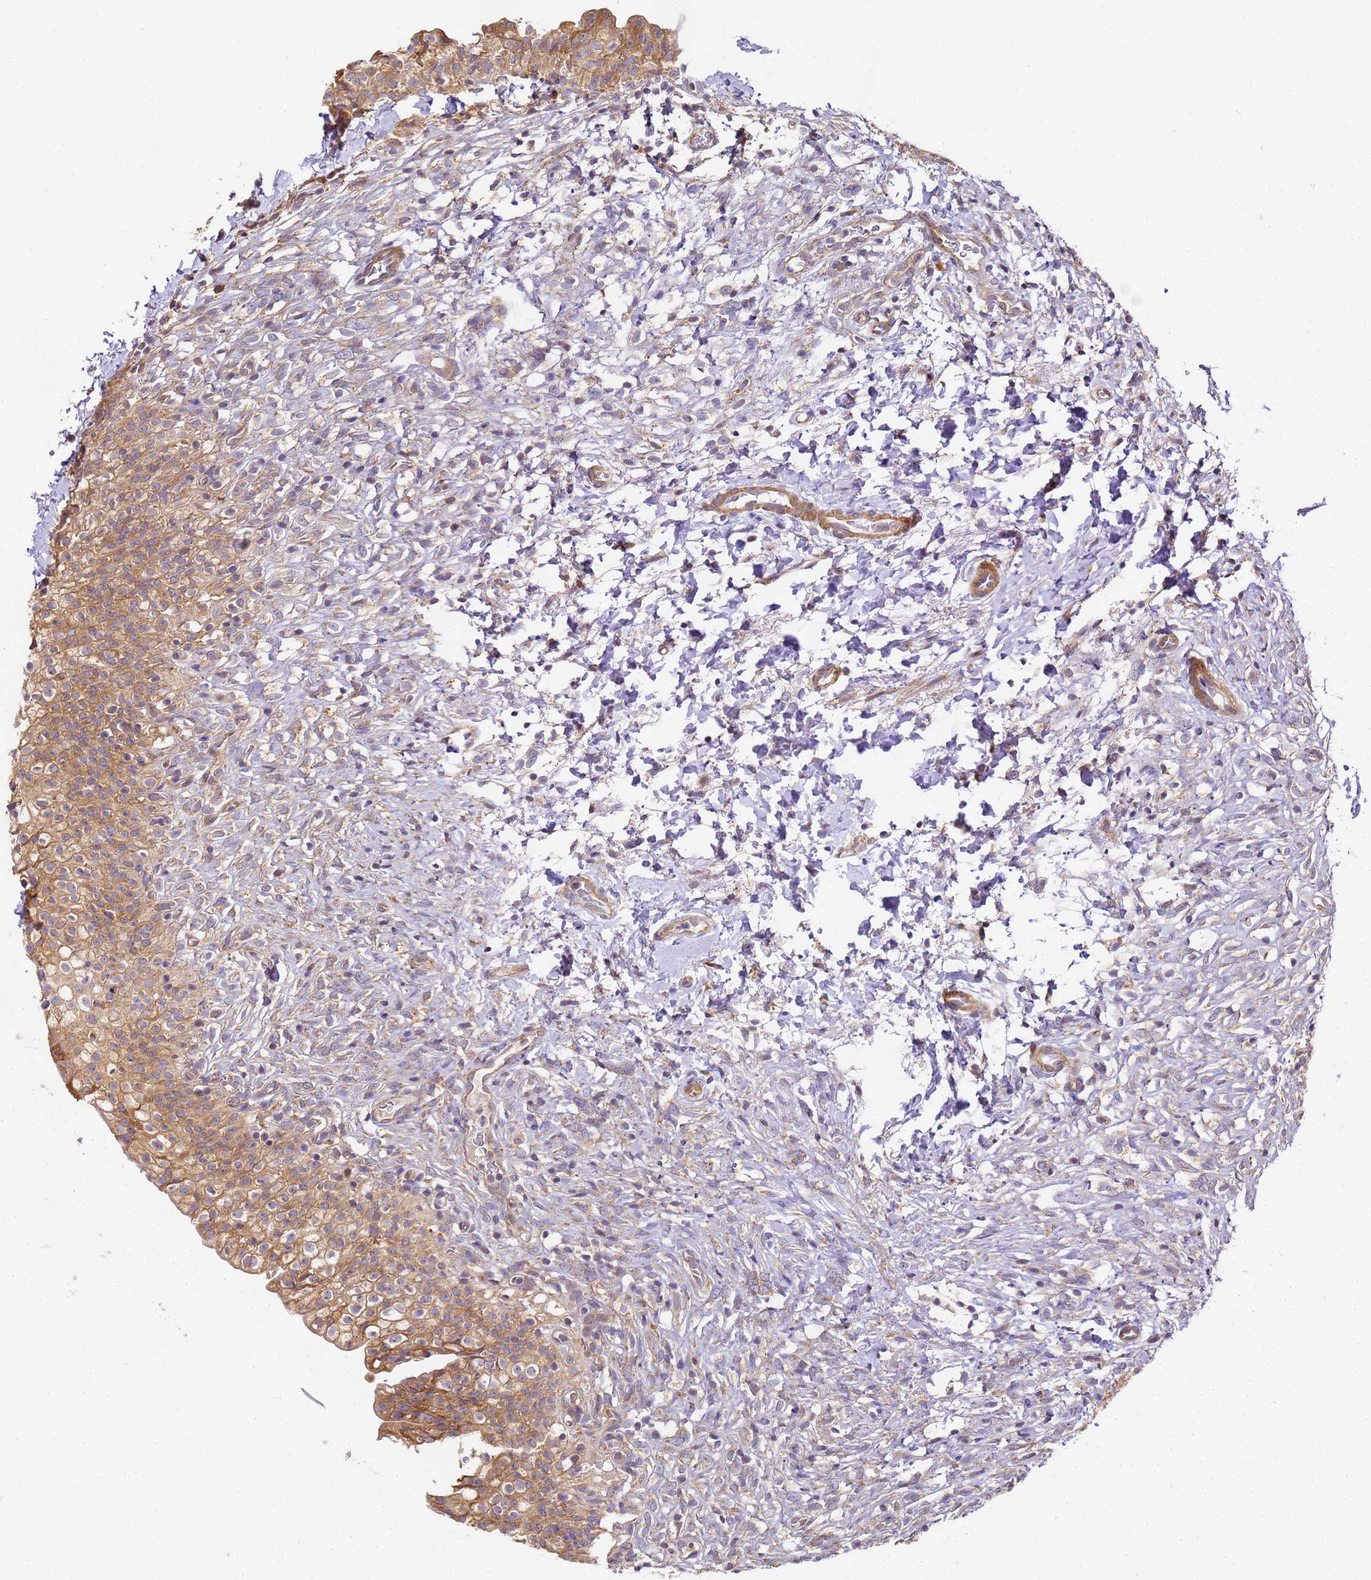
{"staining": {"intensity": "moderate", "quantity": ">75%", "location": "cytoplasmic/membranous"}, "tissue": "urinary bladder", "cell_type": "Urothelial cells", "image_type": "normal", "snomed": [{"axis": "morphology", "description": "Normal tissue, NOS"}, {"axis": "topography", "description": "Urinary bladder"}], "caption": "Immunohistochemistry (IHC) of unremarkable human urinary bladder reveals medium levels of moderate cytoplasmic/membranous staining in approximately >75% of urothelial cells. (Brightfield microscopy of DAB IHC at high magnification).", "gene": "RPL13A", "patient": {"sex": "male", "age": 55}}